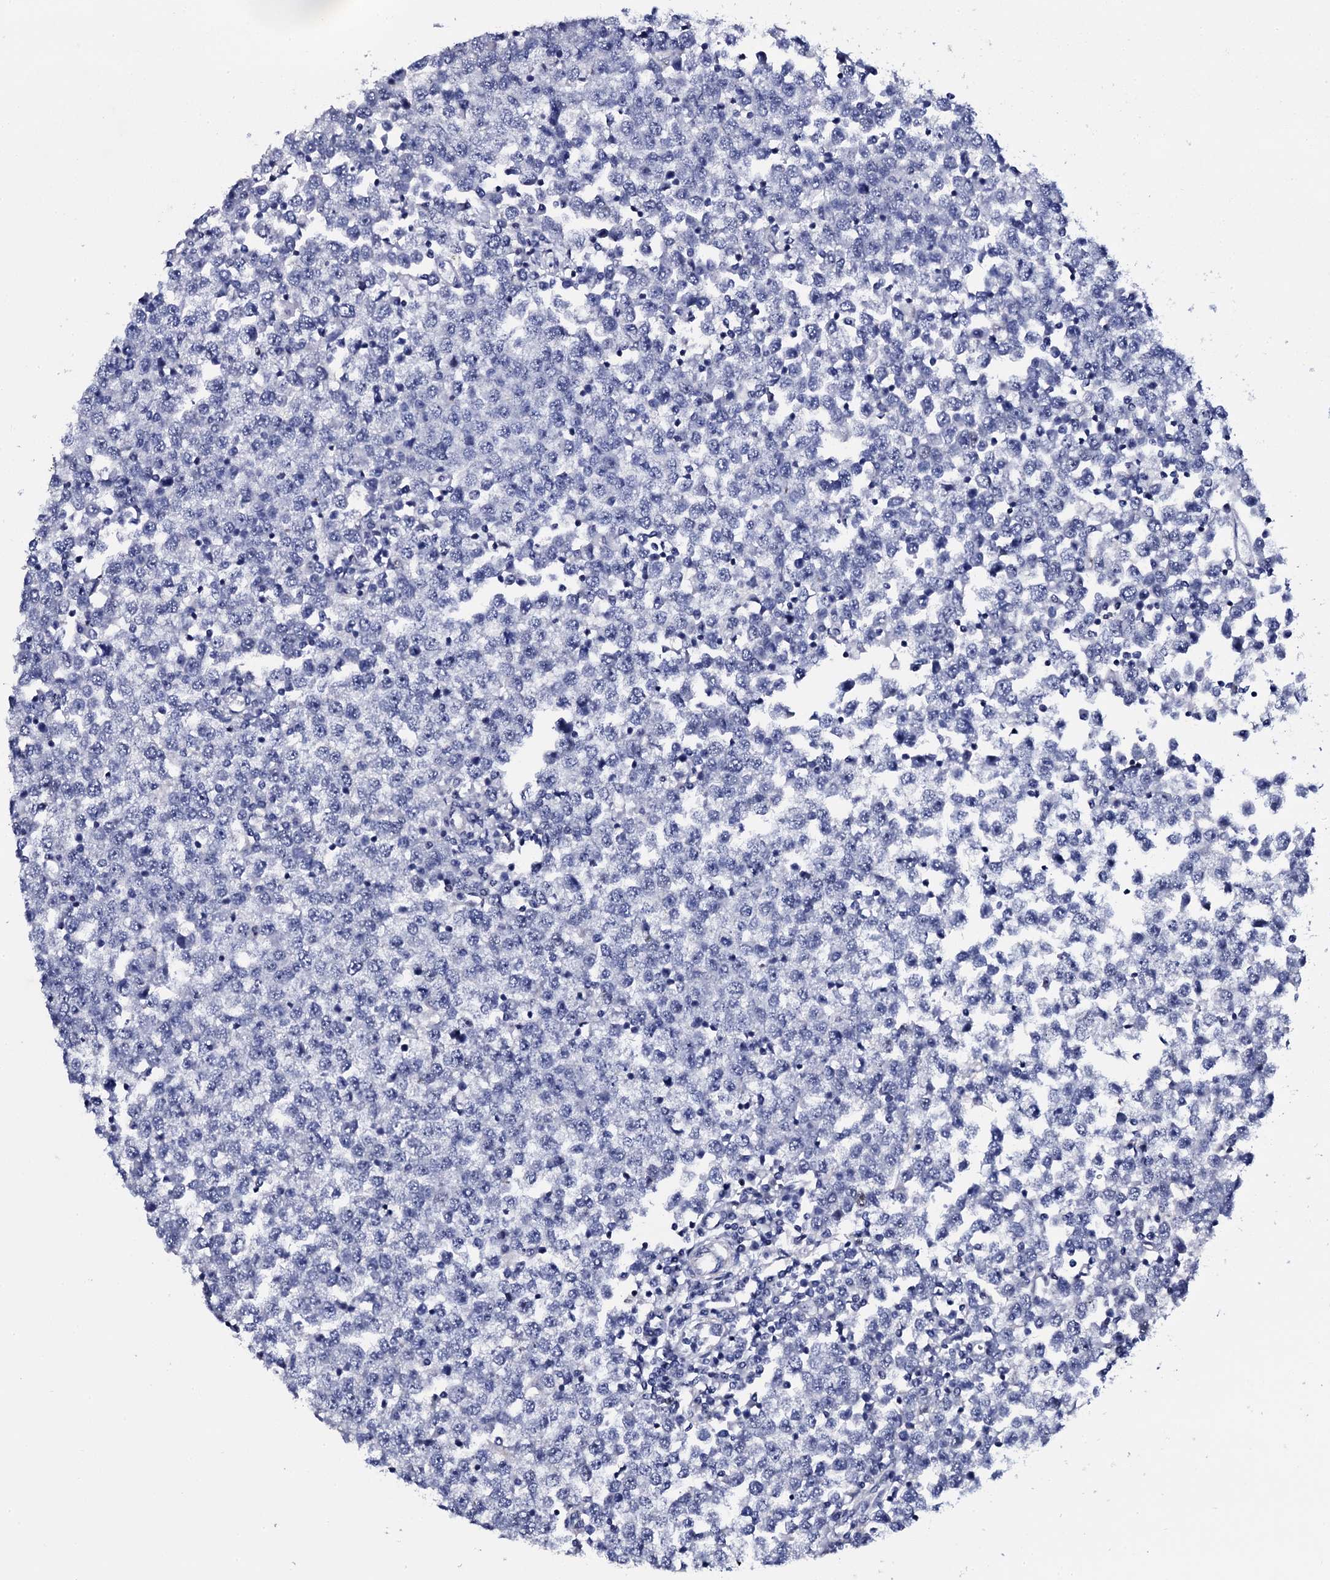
{"staining": {"intensity": "negative", "quantity": "none", "location": "none"}, "tissue": "testis cancer", "cell_type": "Tumor cells", "image_type": "cancer", "snomed": [{"axis": "morphology", "description": "Seminoma, NOS"}, {"axis": "topography", "description": "Testis"}], "caption": "Histopathology image shows no significant protein expression in tumor cells of seminoma (testis).", "gene": "NPM2", "patient": {"sex": "male", "age": 65}}